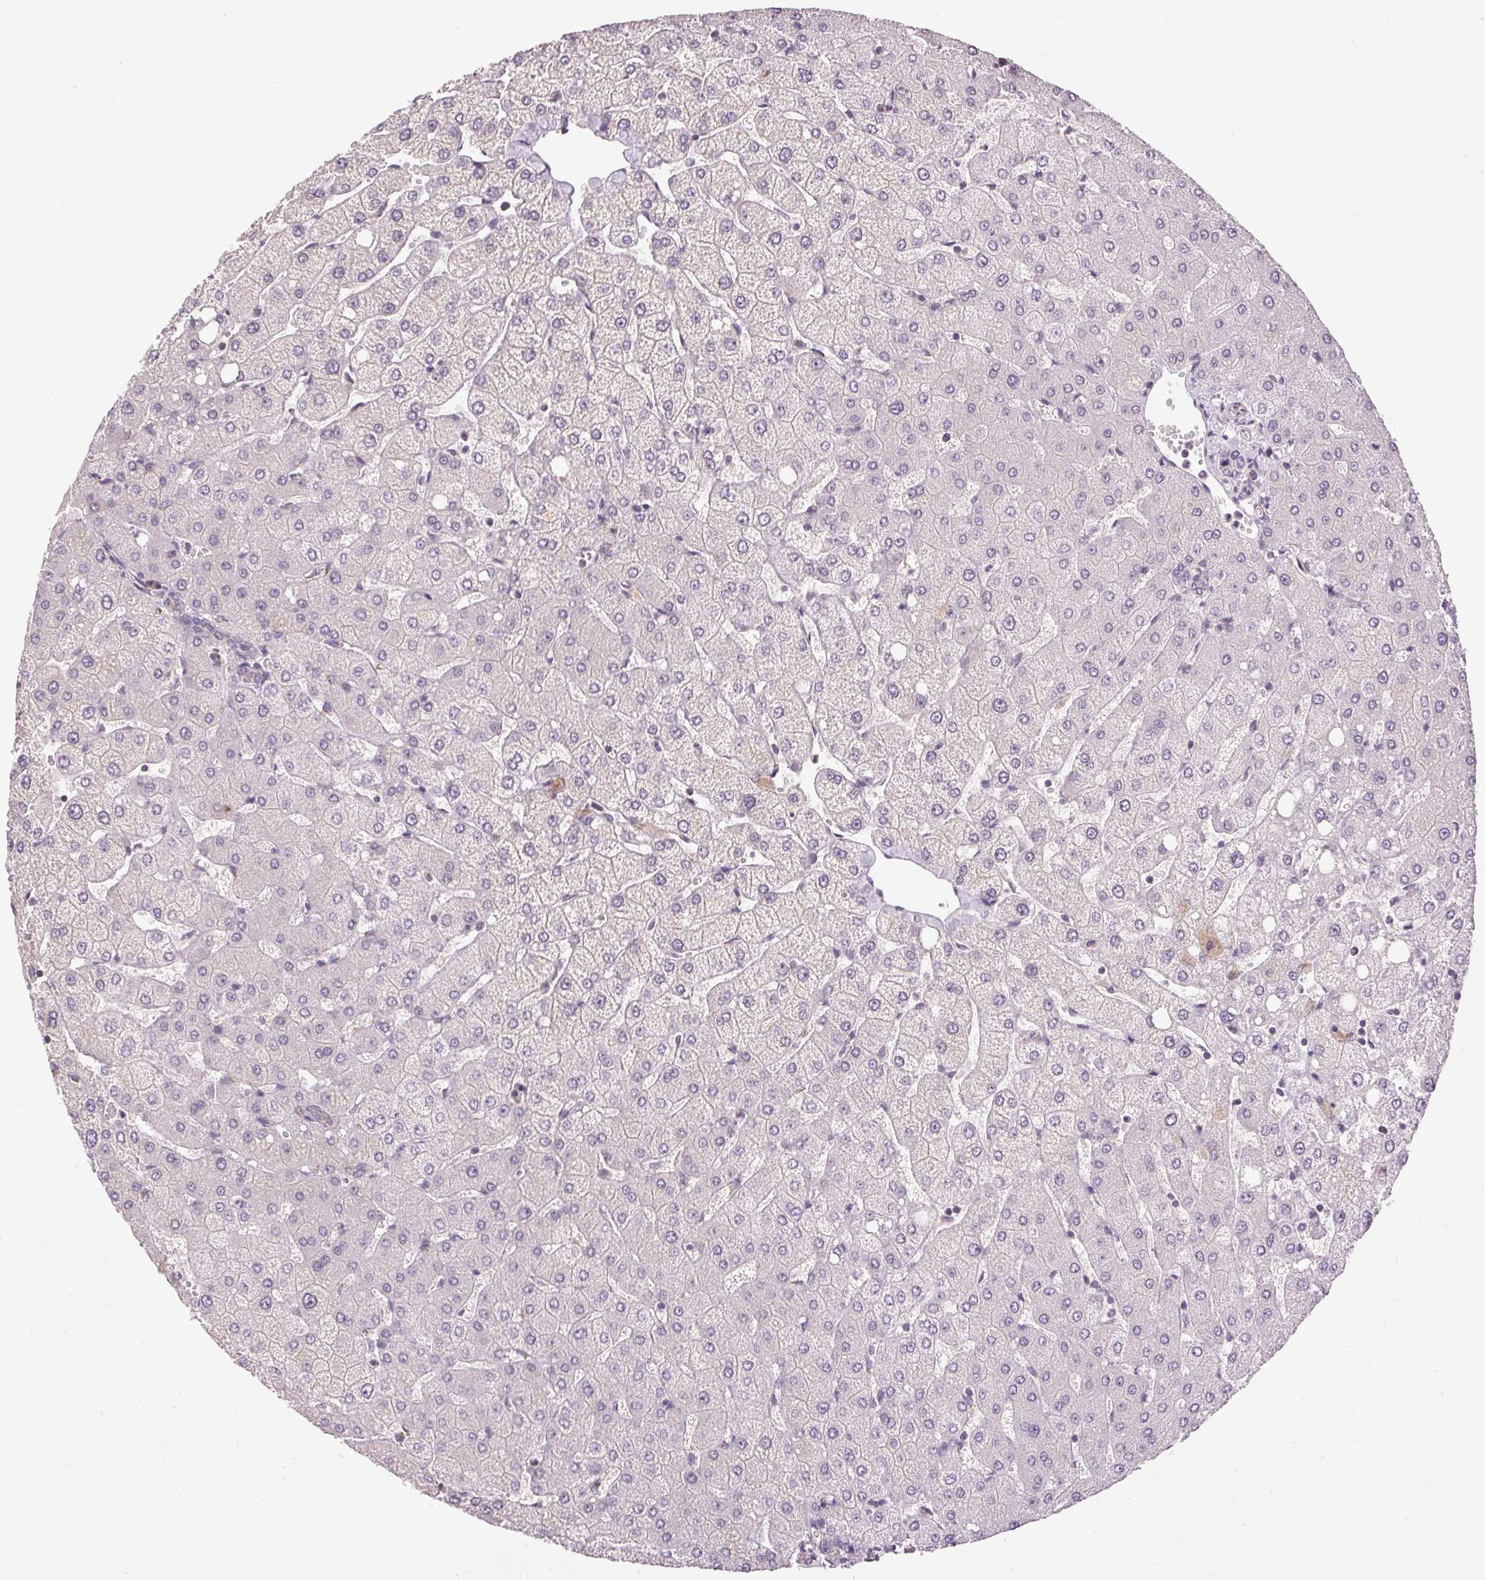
{"staining": {"intensity": "negative", "quantity": "none", "location": "none"}, "tissue": "liver", "cell_type": "Cholangiocytes", "image_type": "normal", "snomed": [{"axis": "morphology", "description": "Normal tissue, NOS"}, {"axis": "topography", "description": "Liver"}], "caption": "Unremarkable liver was stained to show a protein in brown. There is no significant expression in cholangiocytes. (DAB (3,3'-diaminobenzidine) immunohistochemistry (IHC) with hematoxylin counter stain).", "gene": "GOLPH3", "patient": {"sex": "female", "age": 54}}